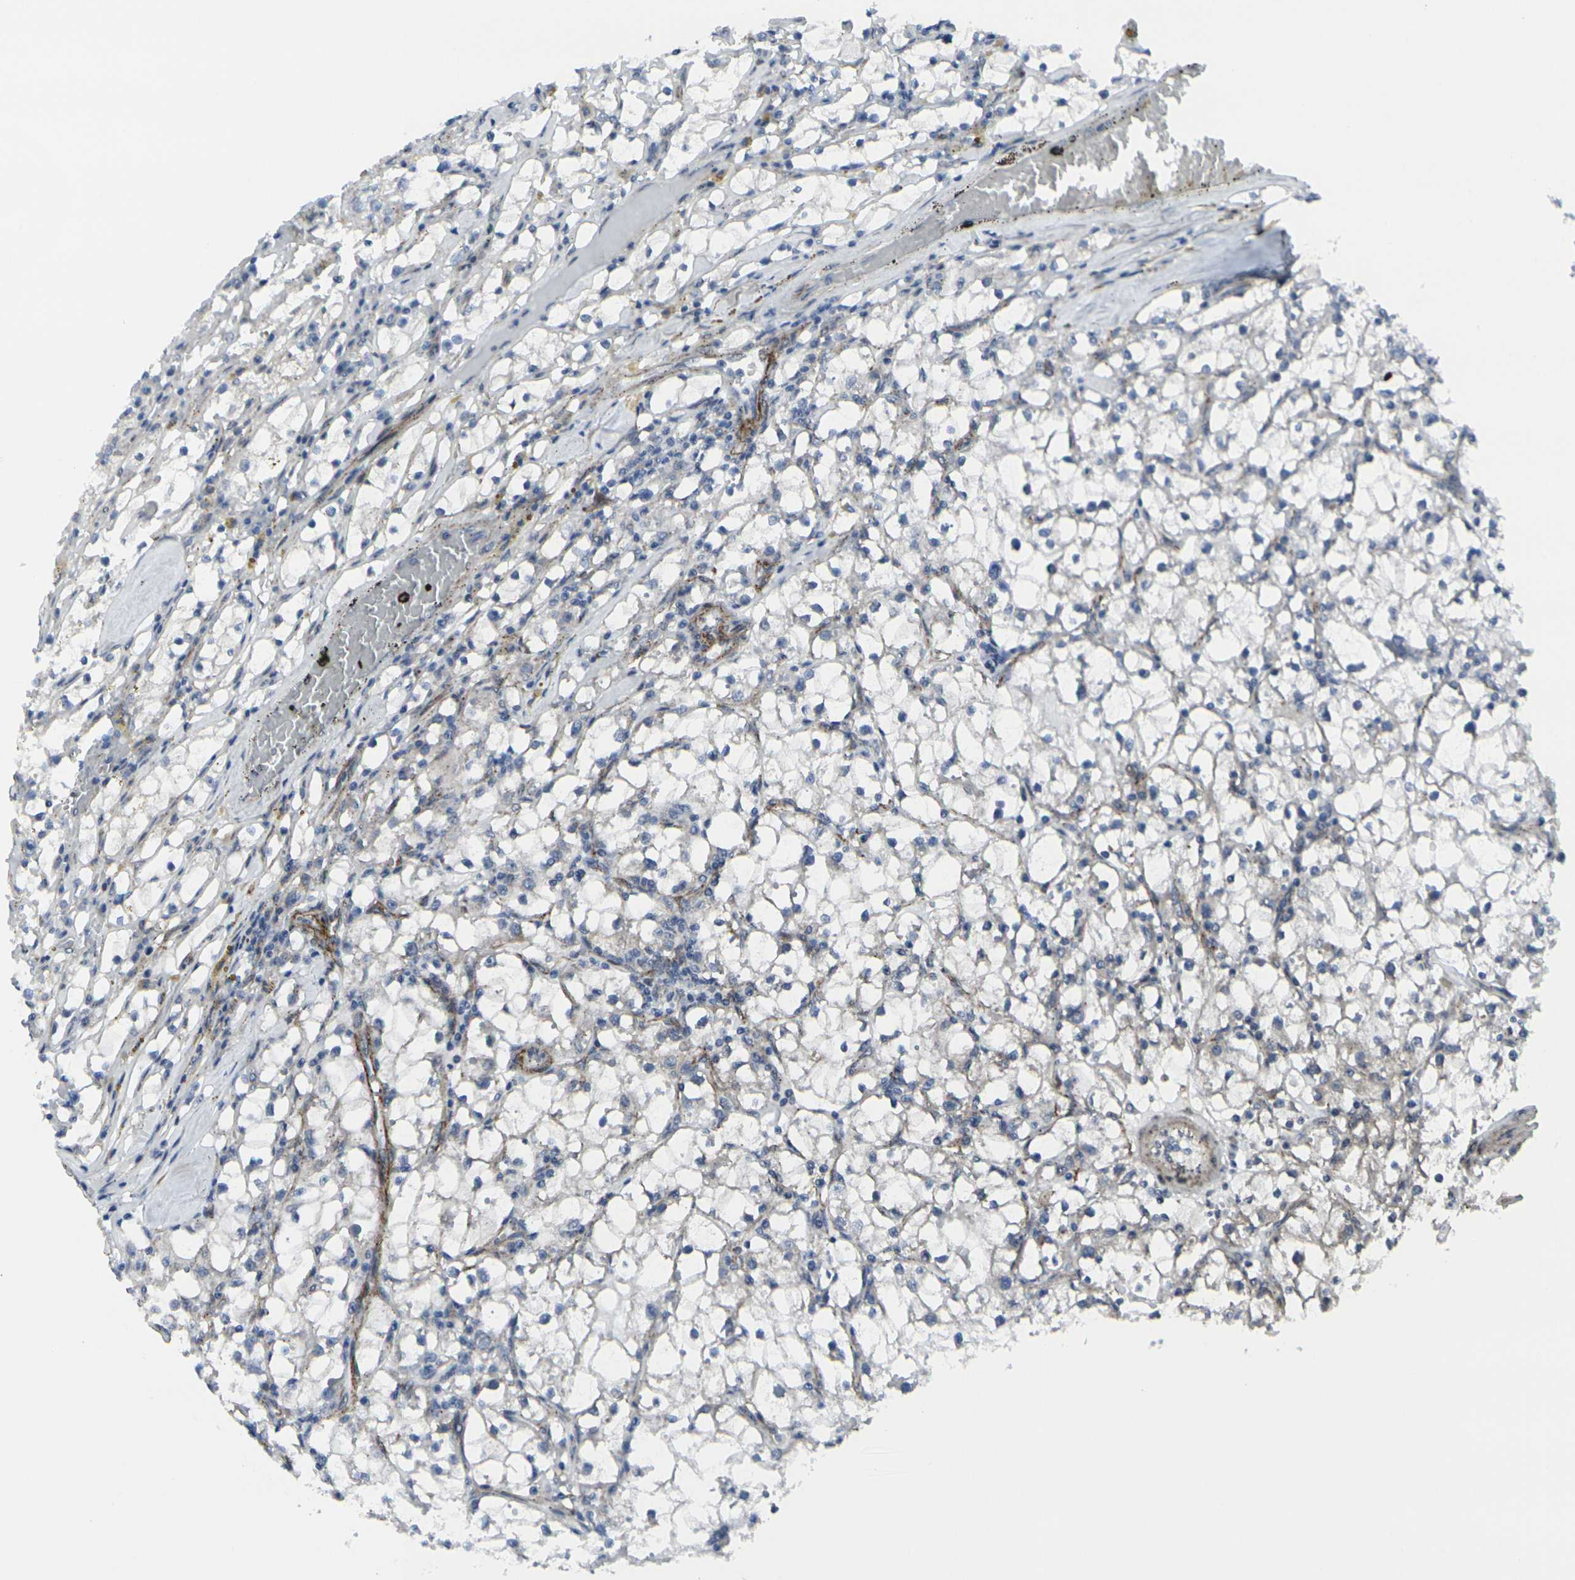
{"staining": {"intensity": "negative", "quantity": "none", "location": "none"}, "tissue": "renal cancer", "cell_type": "Tumor cells", "image_type": "cancer", "snomed": [{"axis": "morphology", "description": "Adenocarcinoma, NOS"}, {"axis": "topography", "description": "Kidney"}], "caption": "High power microscopy photomicrograph of an immunohistochemistry (IHC) histopathology image of renal adenocarcinoma, revealing no significant positivity in tumor cells.", "gene": "CDH11", "patient": {"sex": "male", "age": 56}}